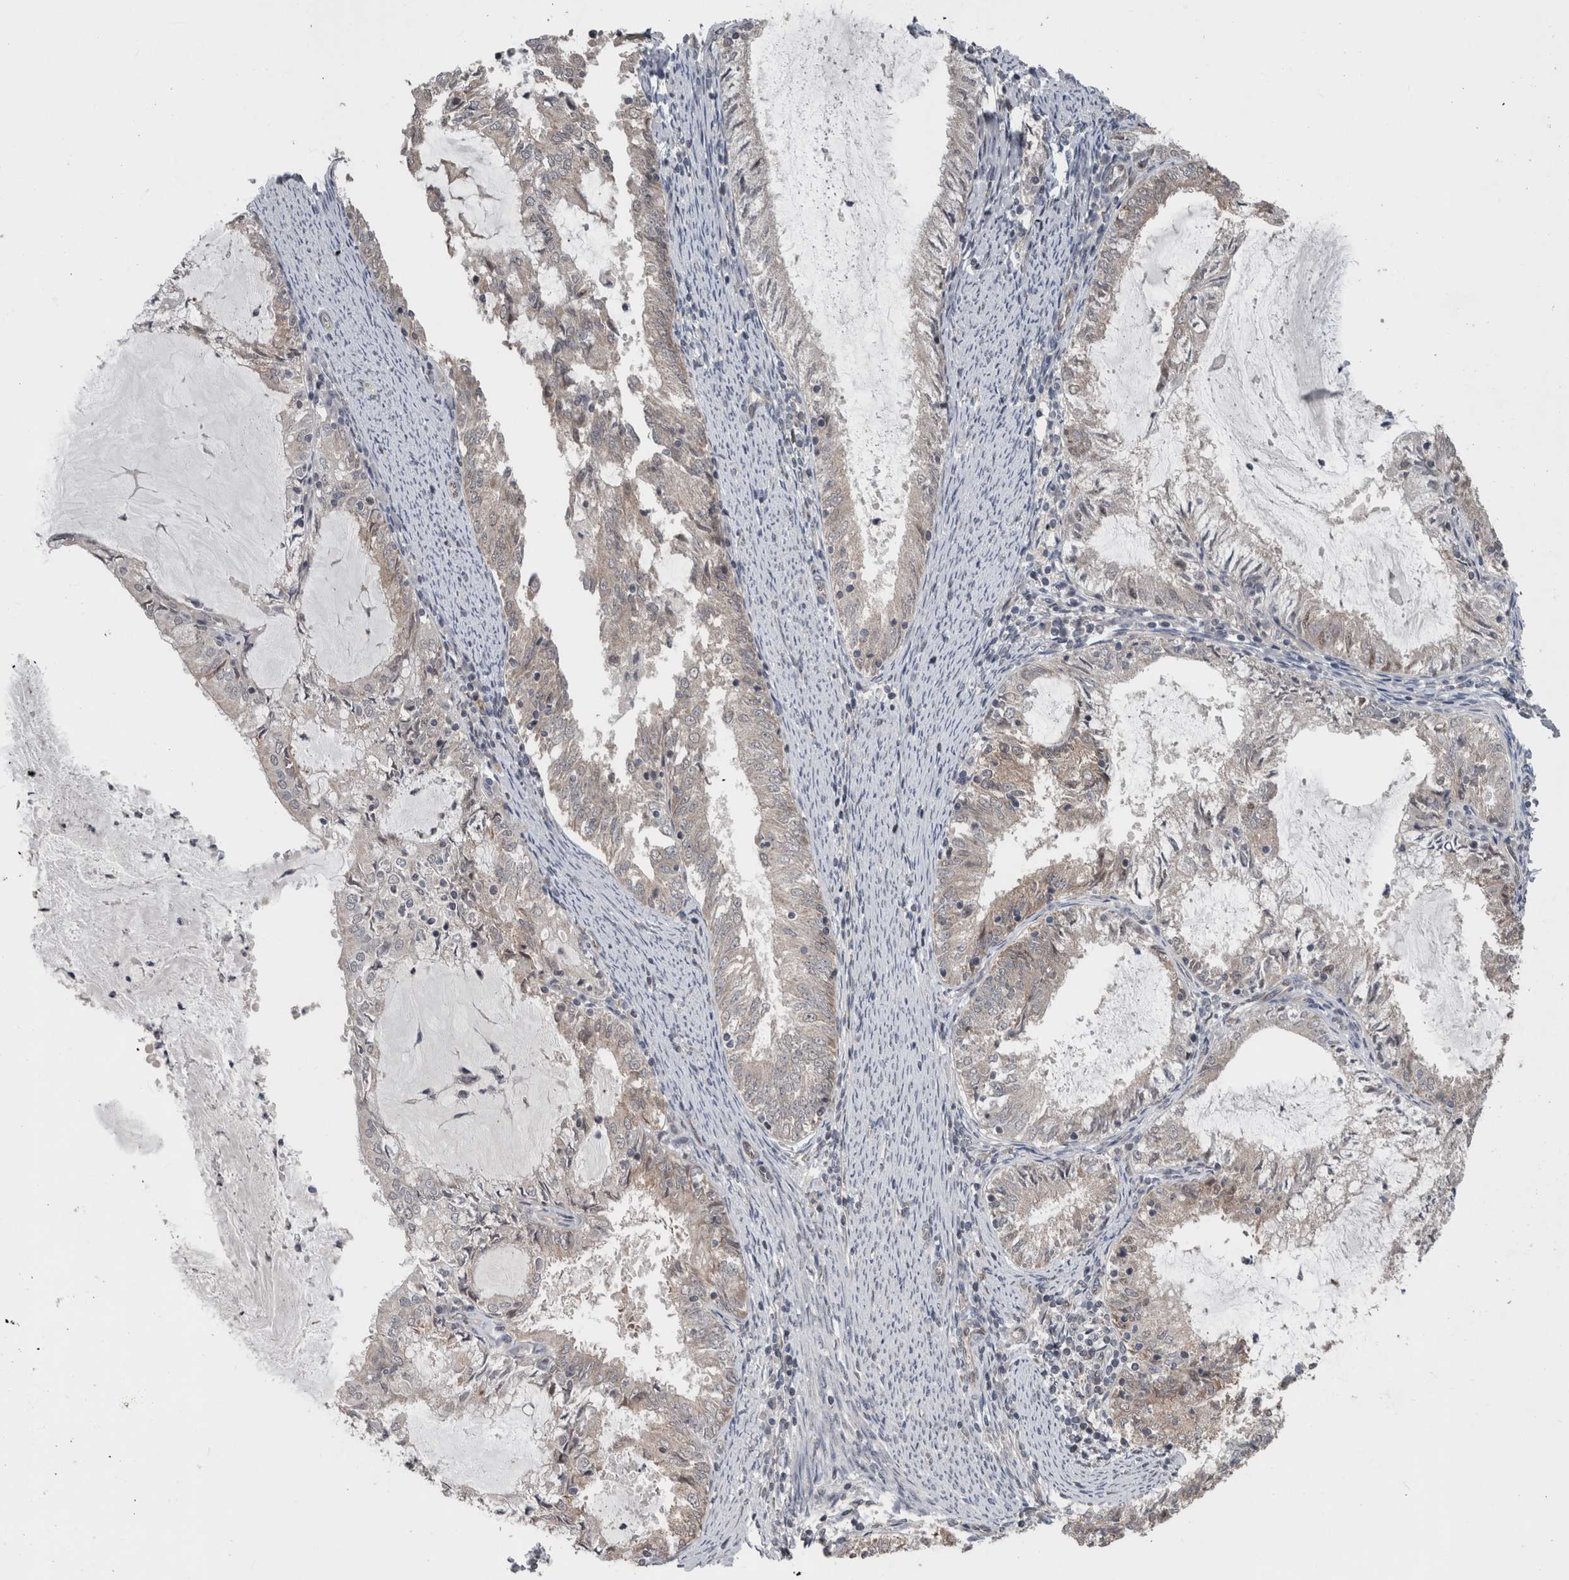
{"staining": {"intensity": "negative", "quantity": "none", "location": "none"}, "tissue": "endometrial cancer", "cell_type": "Tumor cells", "image_type": "cancer", "snomed": [{"axis": "morphology", "description": "Adenocarcinoma, NOS"}, {"axis": "topography", "description": "Endometrium"}], "caption": "The photomicrograph shows no staining of tumor cells in endometrial cancer (adenocarcinoma).", "gene": "ENY2", "patient": {"sex": "female", "age": 57}}